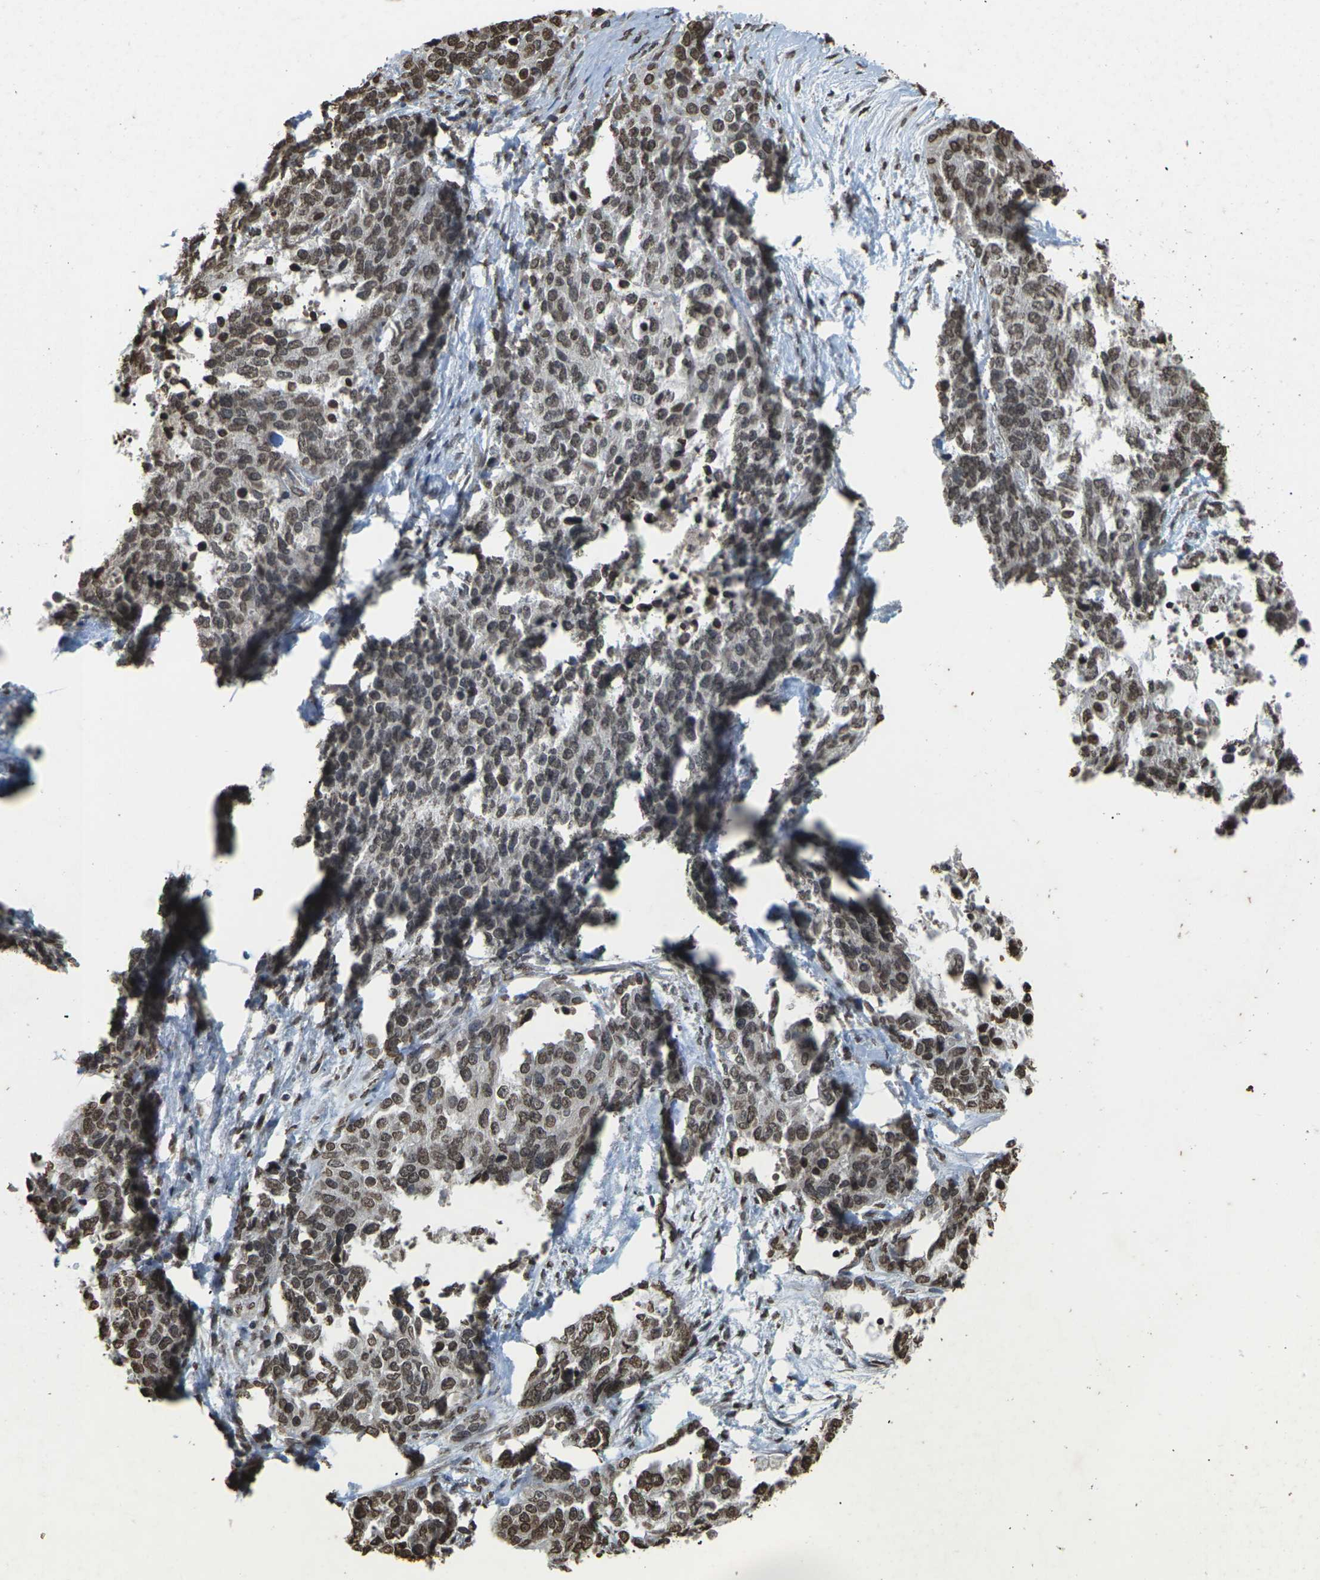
{"staining": {"intensity": "moderate", "quantity": ">75%", "location": "nuclear"}, "tissue": "ovarian cancer", "cell_type": "Tumor cells", "image_type": "cancer", "snomed": [{"axis": "morphology", "description": "Cystadenocarcinoma, serous, NOS"}, {"axis": "topography", "description": "Ovary"}], "caption": "This micrograph demonstrates IHC staining of serous cystadenocarcinoma (ovarian), with medium moderate nuclear positivity in about >75% of tumor cells.", "gene": "EMSY", "patient": {"sex": "female", "age": 44}}